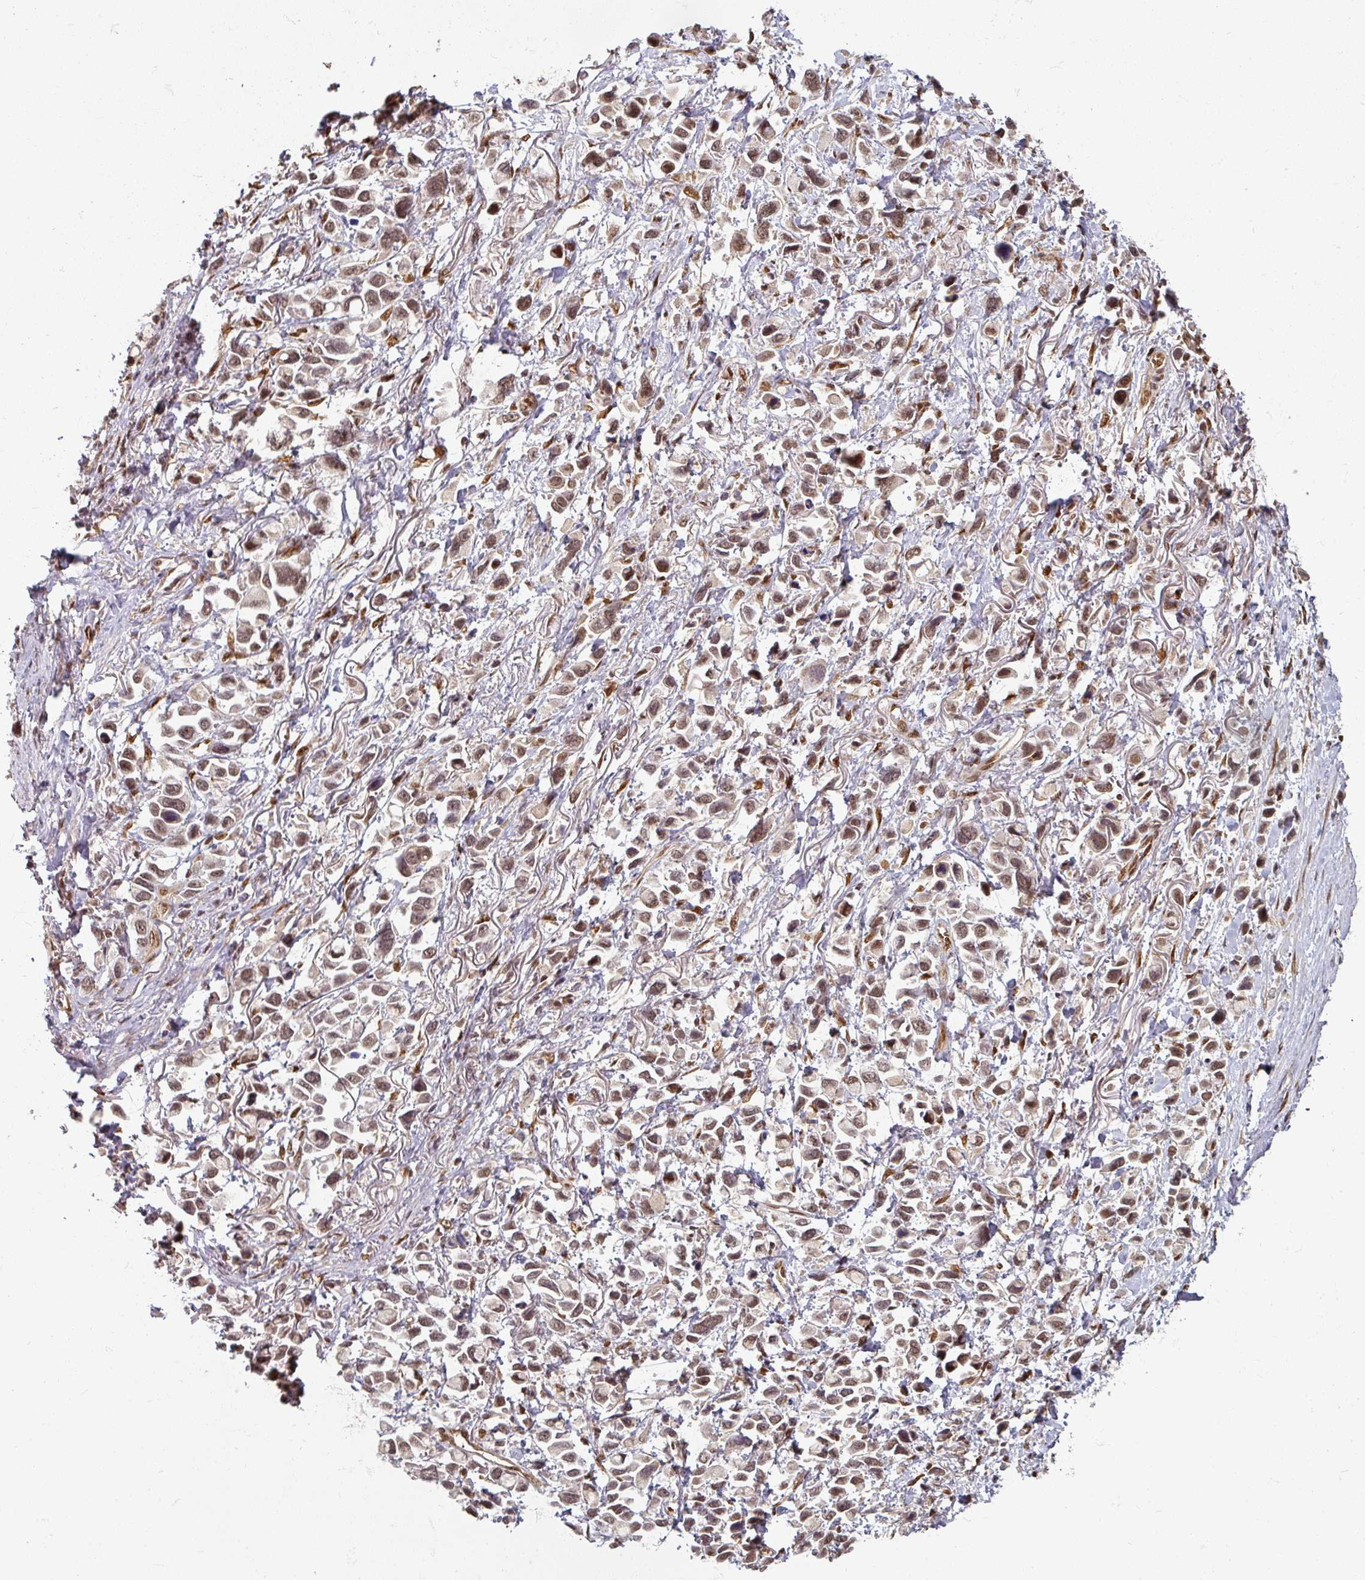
{"staining": {"intensity": "weak", "quantity": ">75%", "location": "nuclear"}, "tissue": "stomach cancer", "cell_type": "Tumor cells", "image_type": "cancer", "snomed": [{"axis": "morphology", "description": "Adenocarcinoma, NOS"}, {"axis": "topography", "description": "Stomach"}], "caption": "Immunohistochemistry micrograph of neoplastic tissue: human stomach cancer stained using immunohistochemistry (IHC) reveals low levels of weak protein expression localized specifically in the nuclear of tumor cells, appearing as a nuclear brown color.", "gene": "SIK3", "patient": {"sex": "female", "age": 81}}